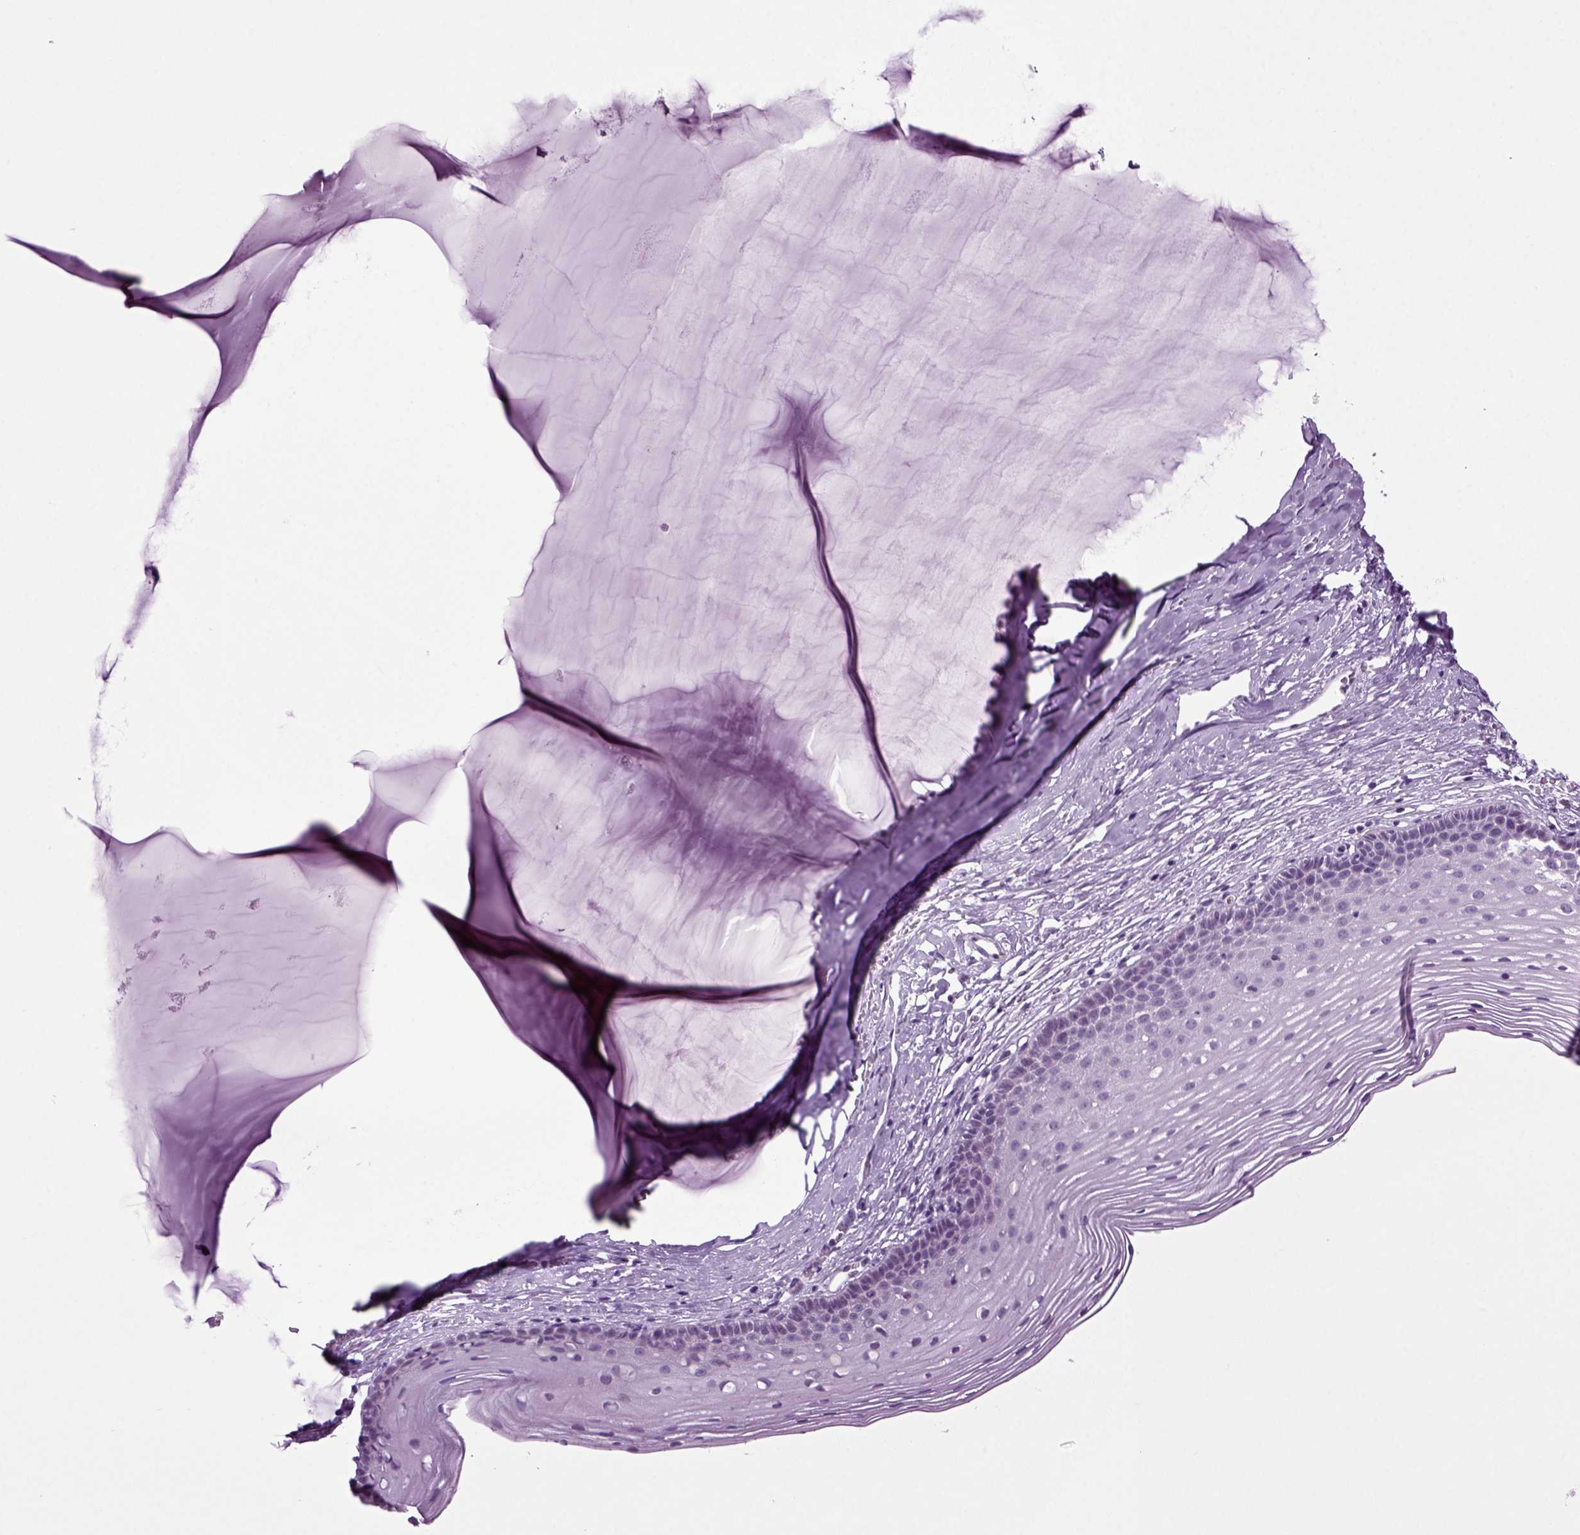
{"staining": {"intensity": "negative", "quantity": "none", "location": "none"}, "tissue": "cervix", "cell_type": "Glandular cells", "image_type": "normal", "snomed": [{"axis": "morphology", "description": "Normal tissue, NOS"}, {"axis": "topography", "description": "Cervix"}], "caption": "An image of human cervix is negative for staining in glandular cells. The staining was performed using DAB to visualize the protein expression in brown, while the nuclei were stained in blue with hematoxylin (Magnification: 20x).", "gene": "RFX3", "patient": {"sex": "female", "age": 40}}